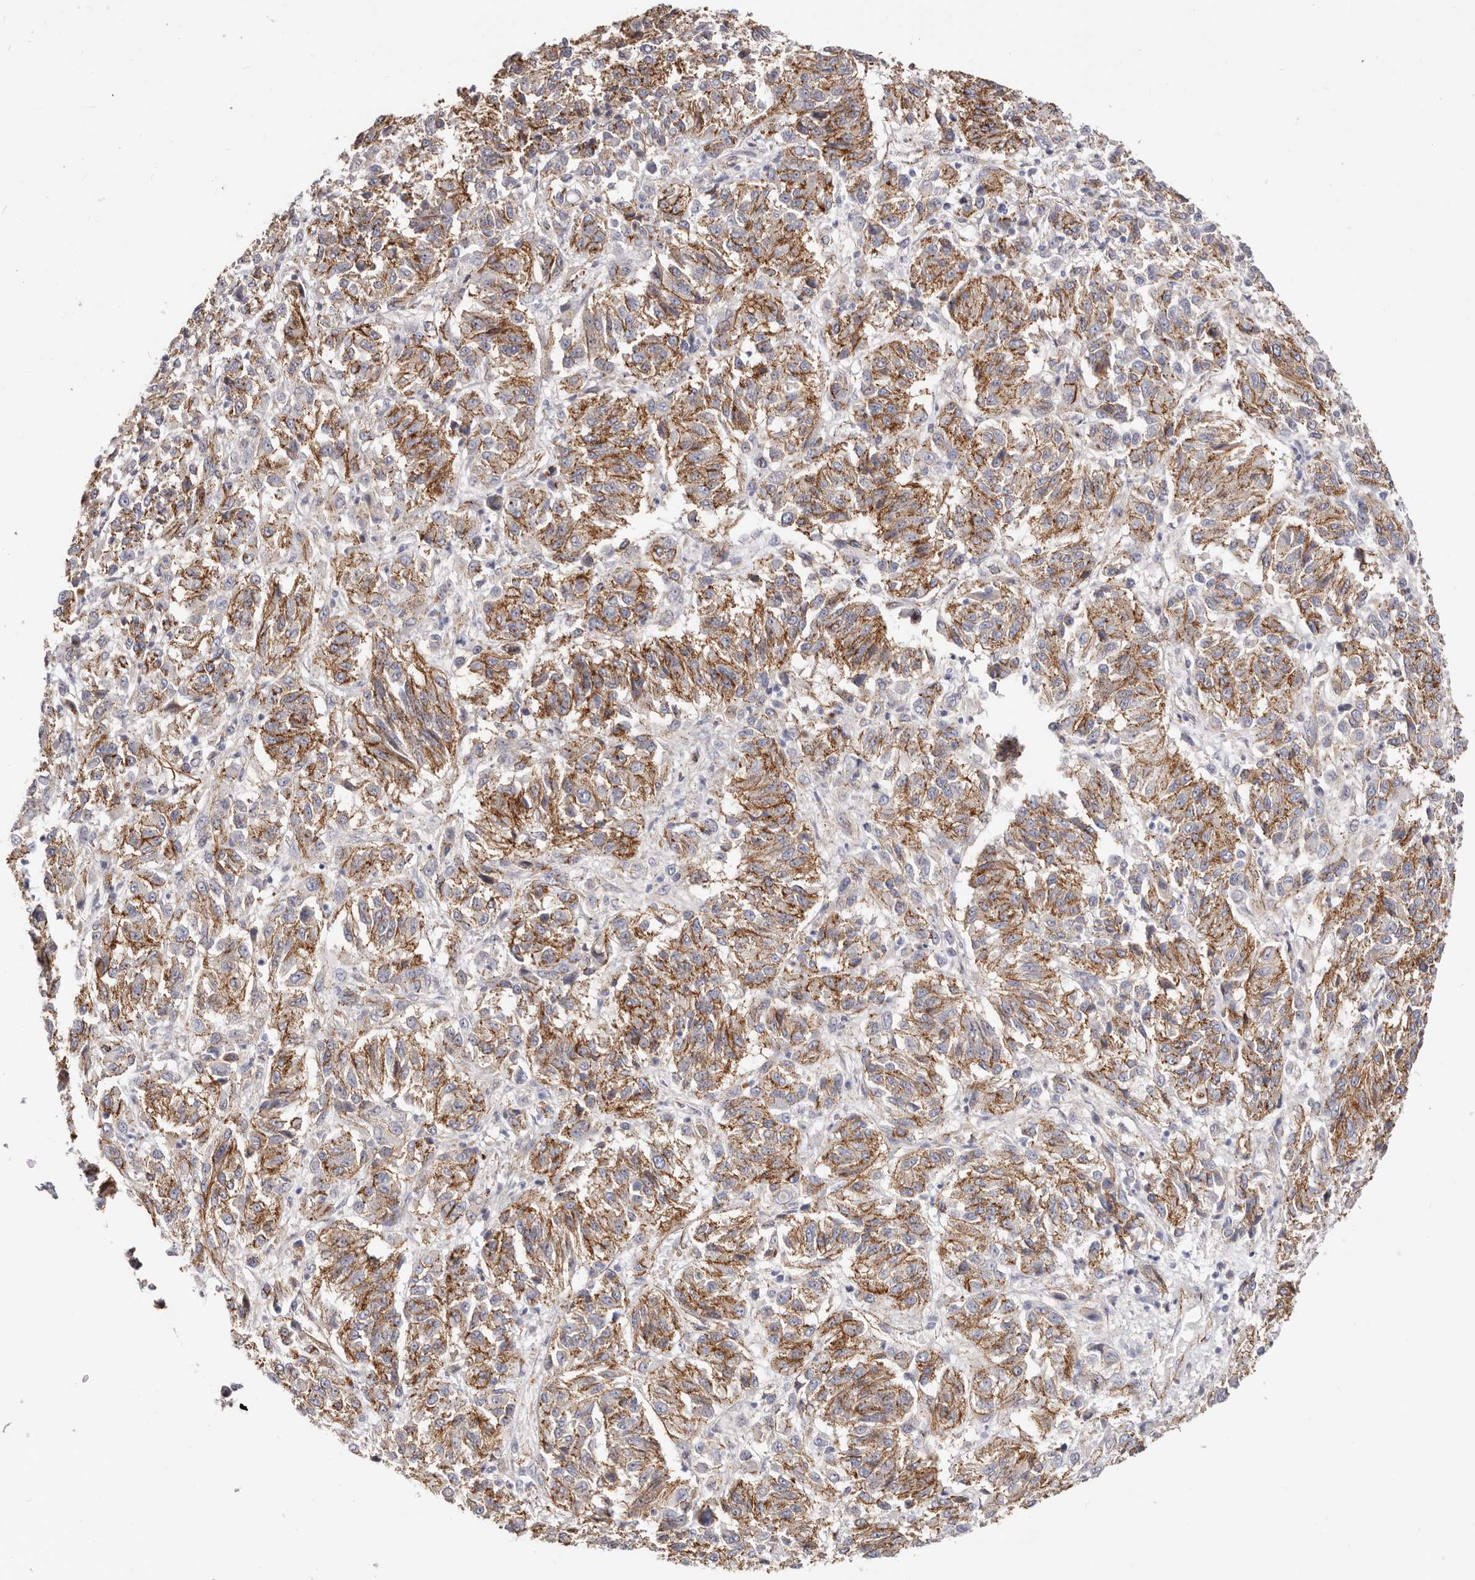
{"staining": {"intensity": "strong", "quantity": ">75%", "location": "cytoplasmic/membranous"}, "tissue": "melanoma", "cell_type": "Tumor cells", "image_type": "cancer", "snomed": [{"axis": "morphology", "description": "Malignant melanoma, Metastatic site"}, {"axis": "topography", "description": "Lung"}], "caption": "Malignant melanoma (metastatic site) tissue displays strong cytoplasmic/membranous expression in approximately >75% of tumor cells (IHC, brightfield microscopy, high magnification).", "gene": "CTNNB1", "patient": {"sex": "male", "age": 64}}